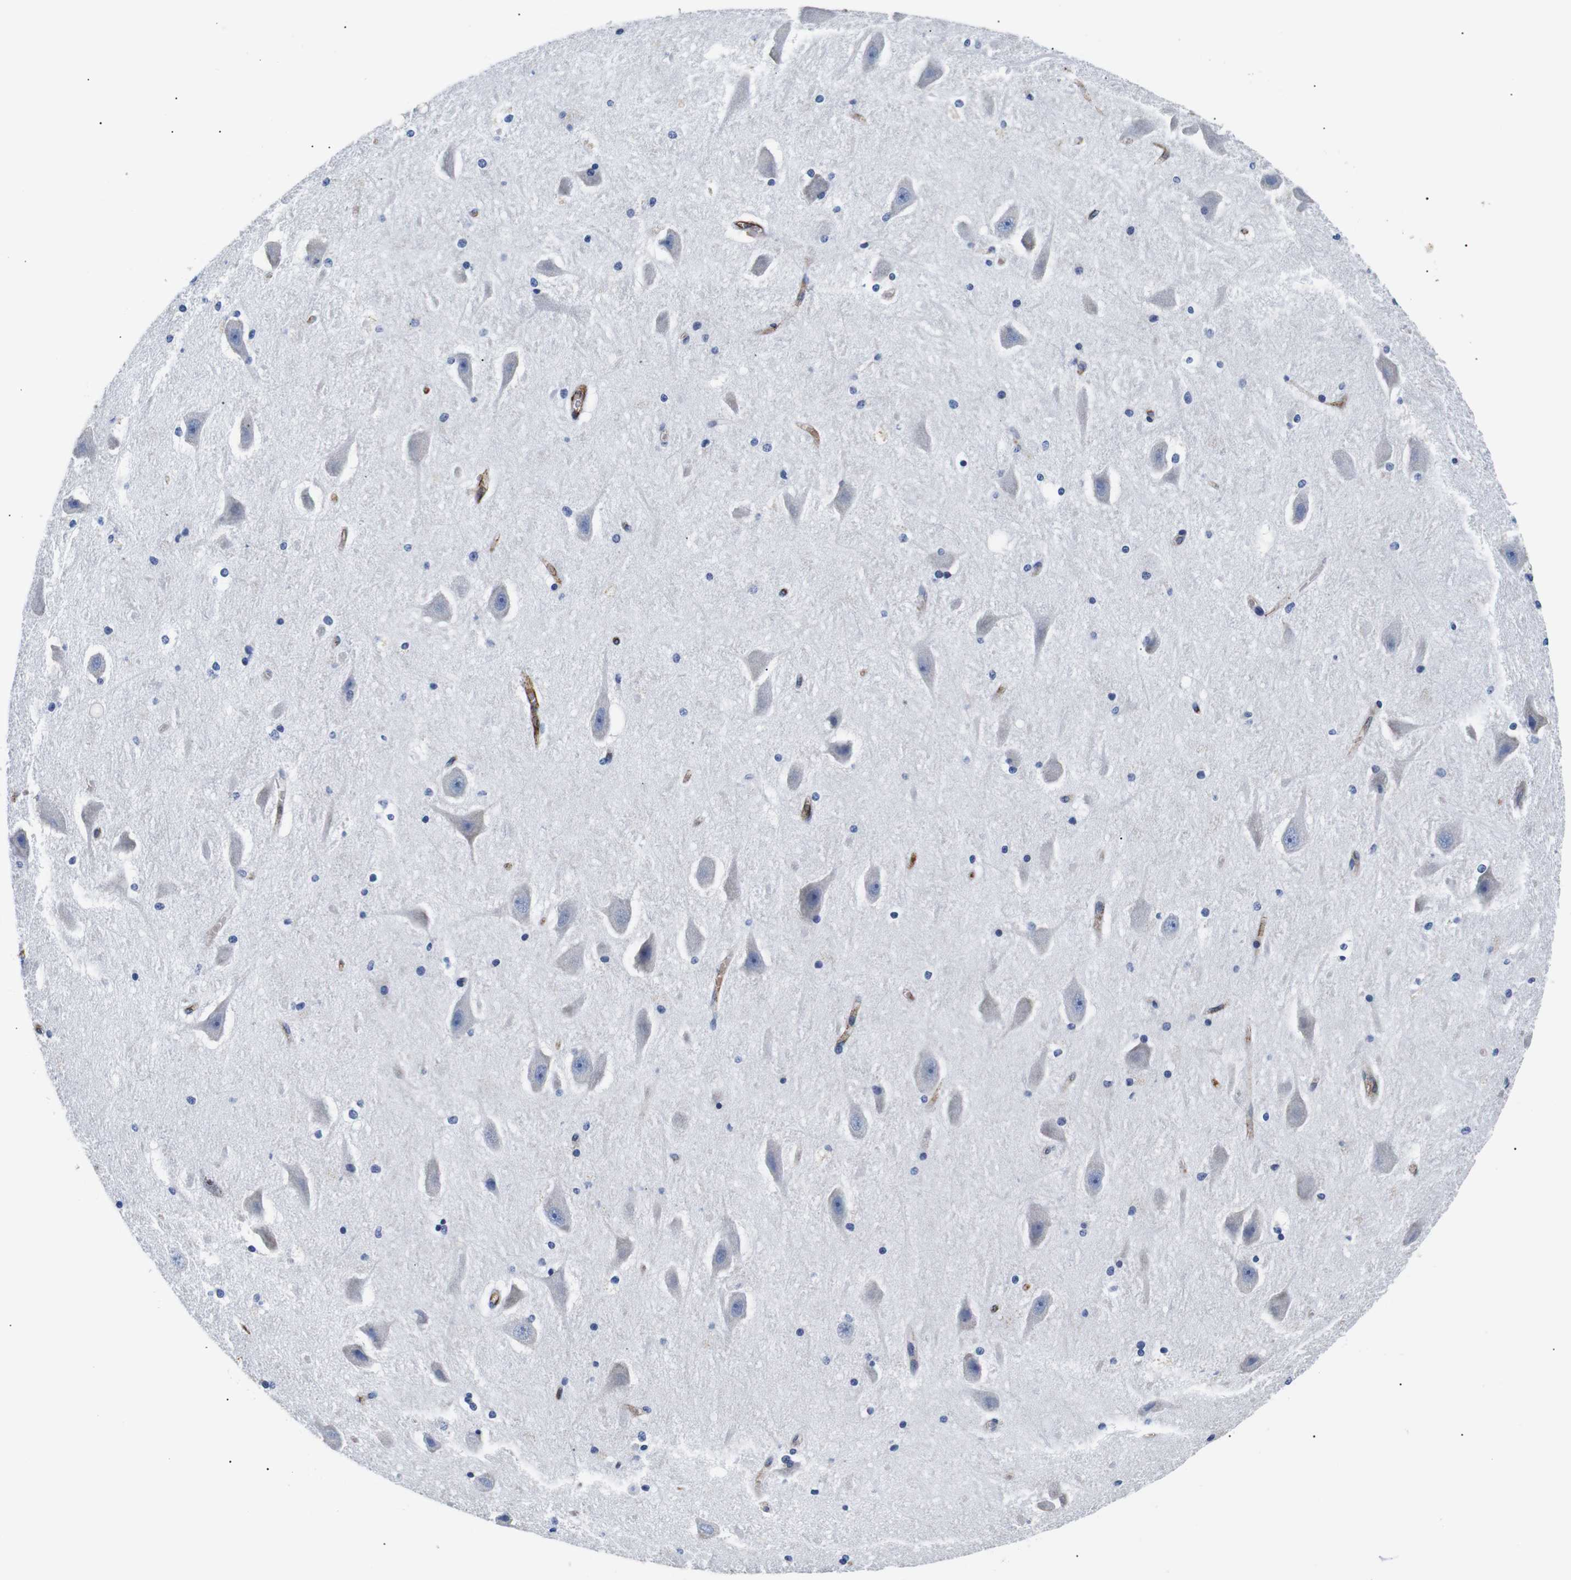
{"staining": {"intensity": "negative", "quantity": "none", "location": "none"}, "tissue": "hippocampus", "cell_type": "Glial cells", "image_type": "normal", "snomed": [{"axis": "morphology", "description": "Normal tissue, NOS"}, {"axis": "topography", "description": "Hippocampus"}], "caption": "Immunohistochemistry (IHC) image of benign hippocampus stained for a protein (brown), which demonstrates no expression in glial cells. (Immunohistochemistry (IHC), brightfield microscopy, high magnification).", "gene": "MUC4", "patient": {"sex": "female", "age": 19}}